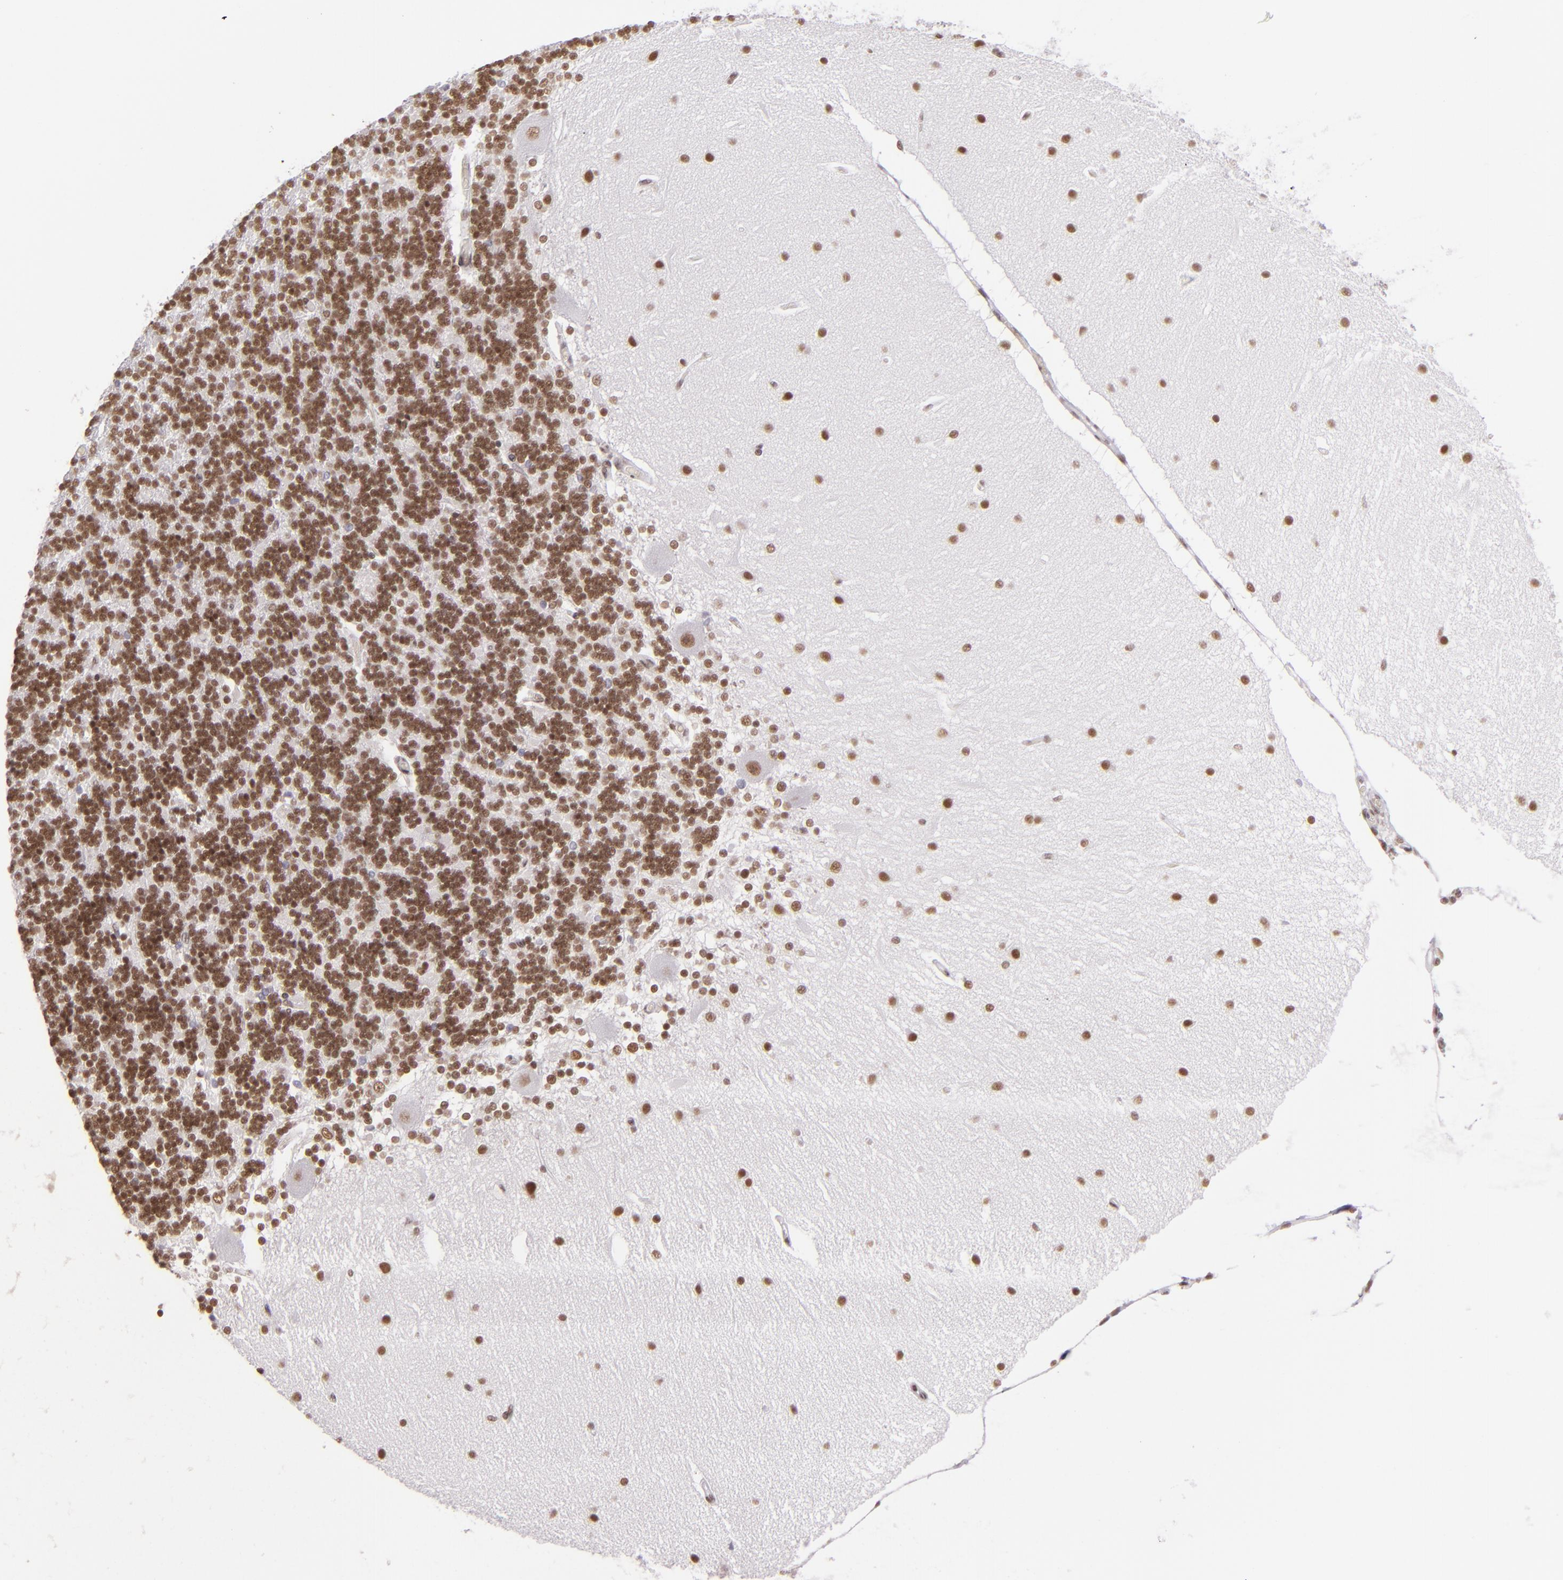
{"staining": {"intensity": "strong", "quantity": ">75%", "location": "nuclear"}, "tissue": "cerebellum", "cell_type": "Cells in granular layer", "image_type": "normal", "snomed": [{"axis": "morphology", "description": "Normal tissue, NOS"}, {"axis": "topography", "description": "Cerebellum"}], "caption": "Cerebellum stained for a protein exhibits strong nuclear positivity in cells in granular layer. The staining was performed using DAB, with brown indicating positive protein expression. Nuclei are stained blue with hematoxylin.", "gene": "BRD8", "patient": {"sex": "female", "age": 54}}